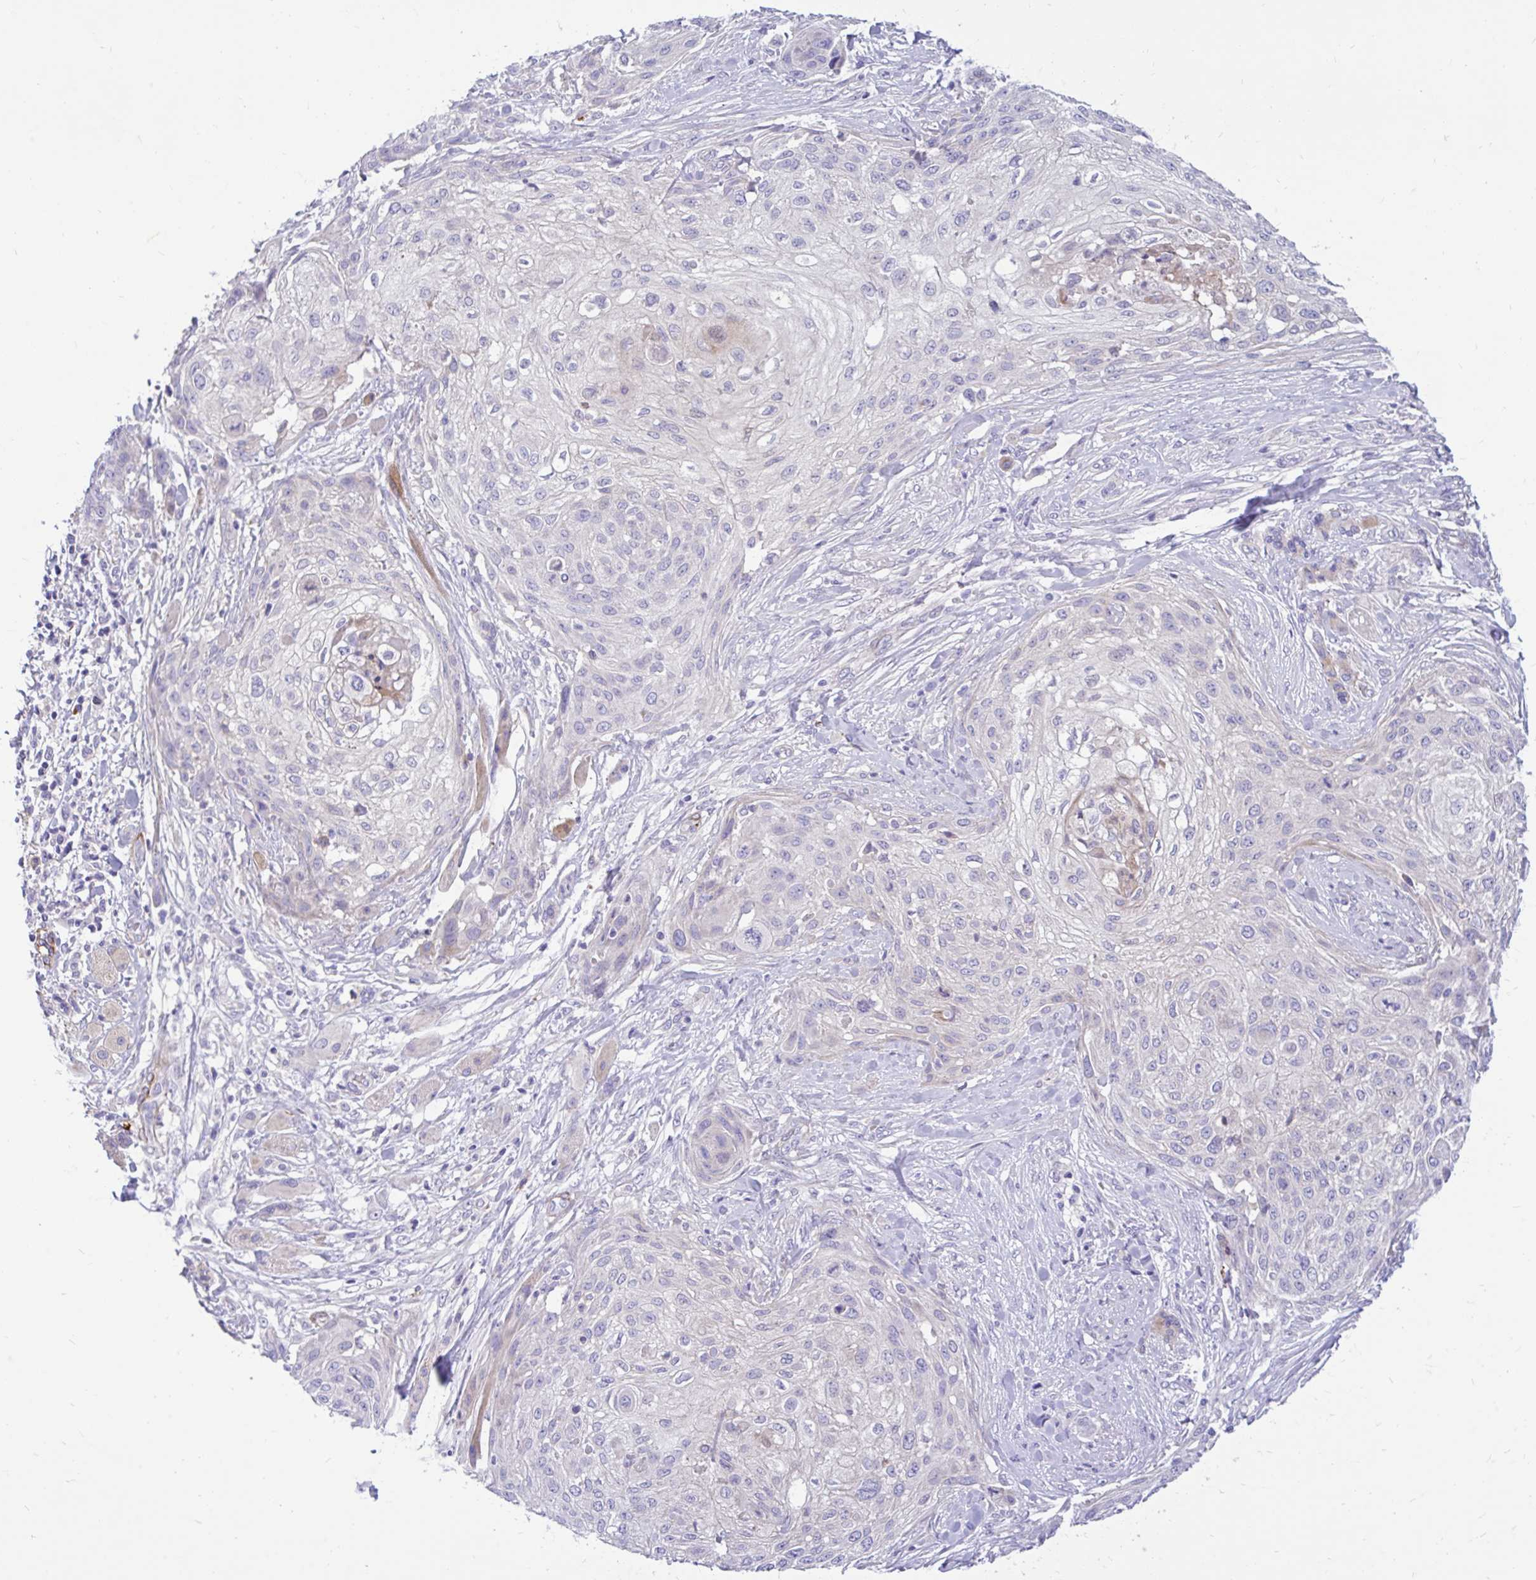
{"staining": {"intensity": "negative", "quantity": "none", "location": "none"}, "tissue": "skin cancer", "cell_type": "Tumor cells", "image_type": "cancer", "snomed": [{"axis": "morphology", "description": "Squamous cell carcinoma, NOS"}, {"axis": "topography", "description": "Skin"}], "caption": "A micrograph of human squamous cell carcinoma (skin) is negative for staining in tumor cells.", "gene": "ESPNL", "patient": {"sex": "female", "age": 87}}